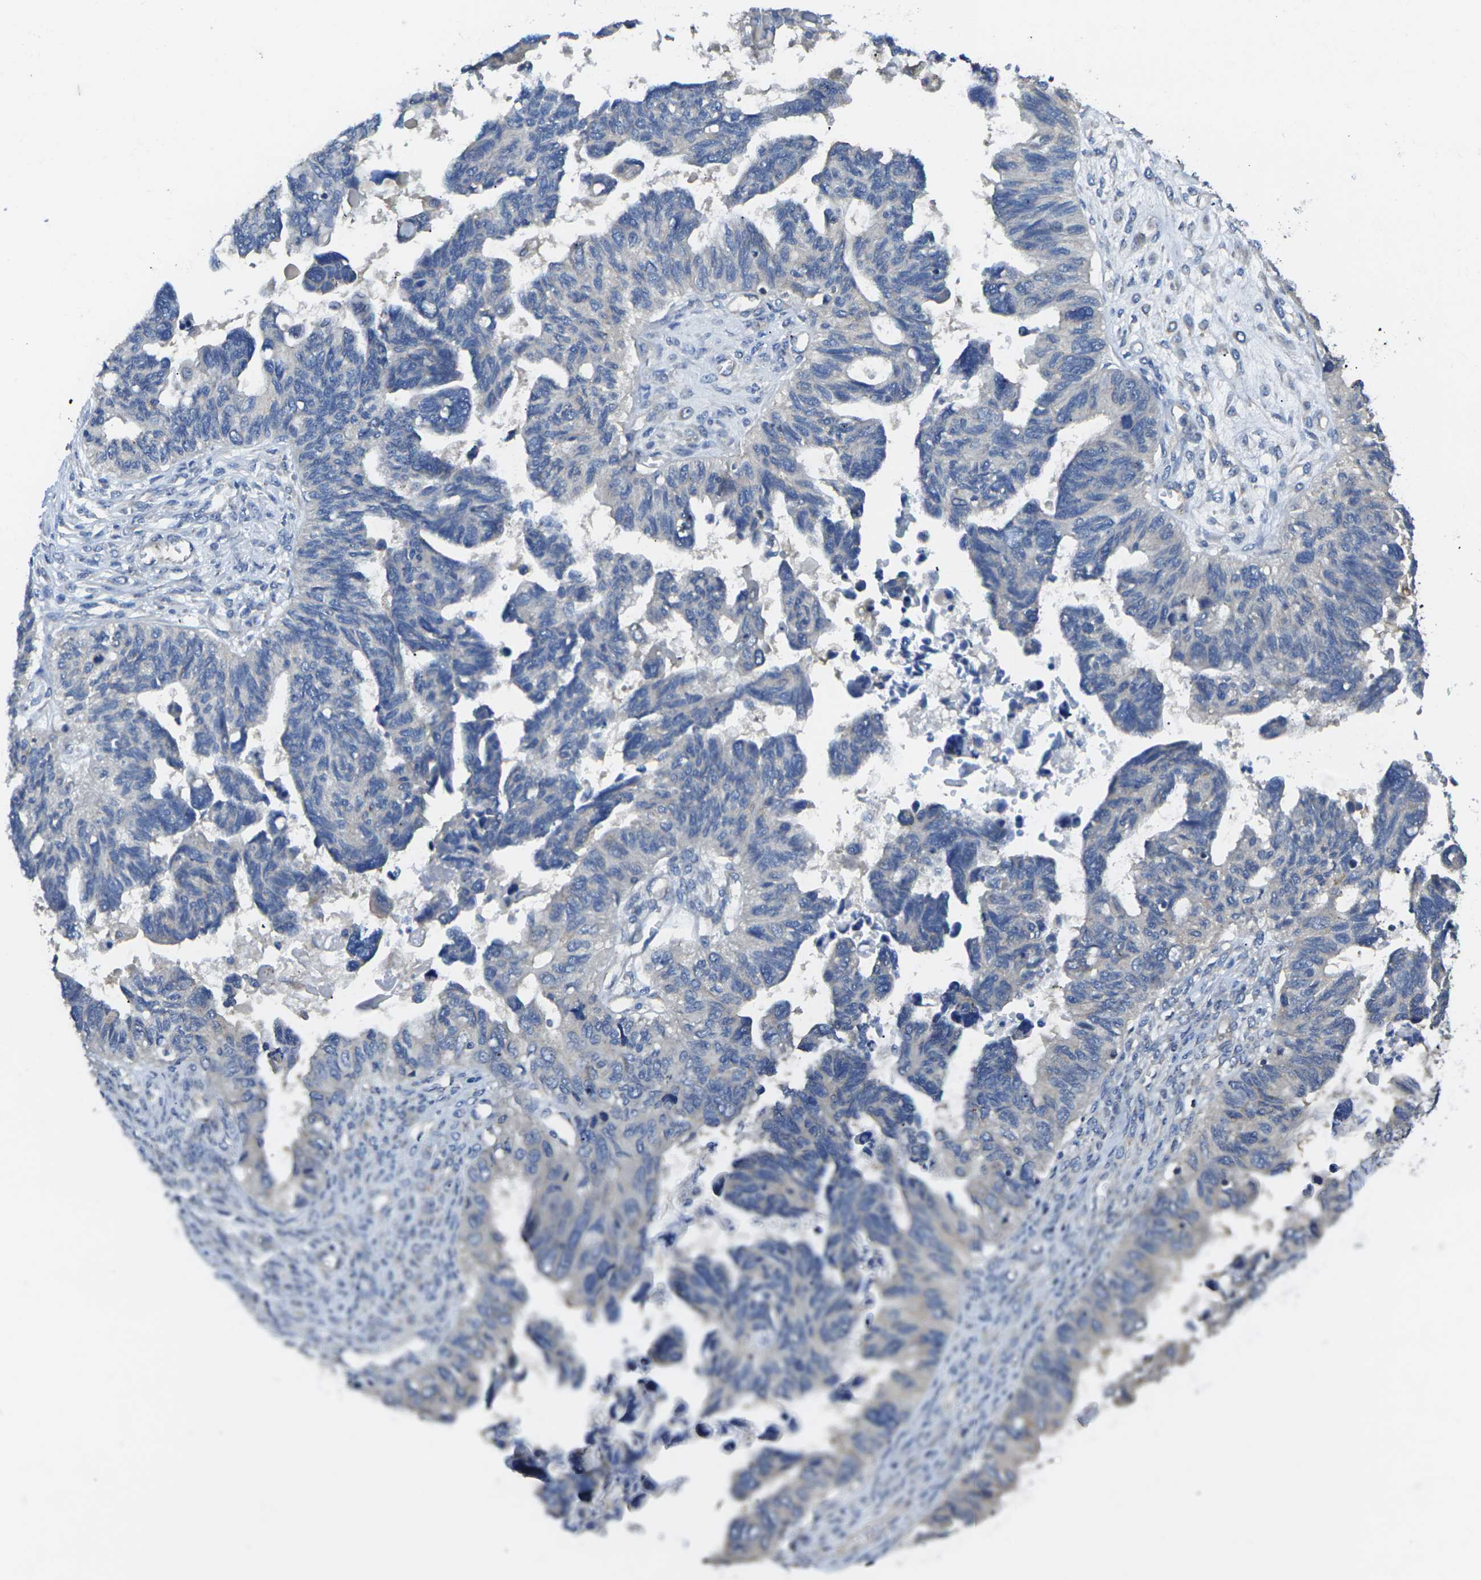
{"staining": {"intensity": "weak", "quantity": "<25%", "location": "cytoplasmic/membranous"}, "tissue": "ovarian cancer", "cell_type": "Tumor cells", "image_type": "cancer", "snomed": [{"axis": "morphology", "description": "Cystadenocarcinoma, serous, NOS"}, {"axis": "topography", "description": "Ovary"}], "caption": "The photomicrograph reveals no significant staining in tumor cells of serous cystadenocarcinoma (ovarian).", "gene": "TMCC2", "patient": {"sex": "female", "age": 79}}